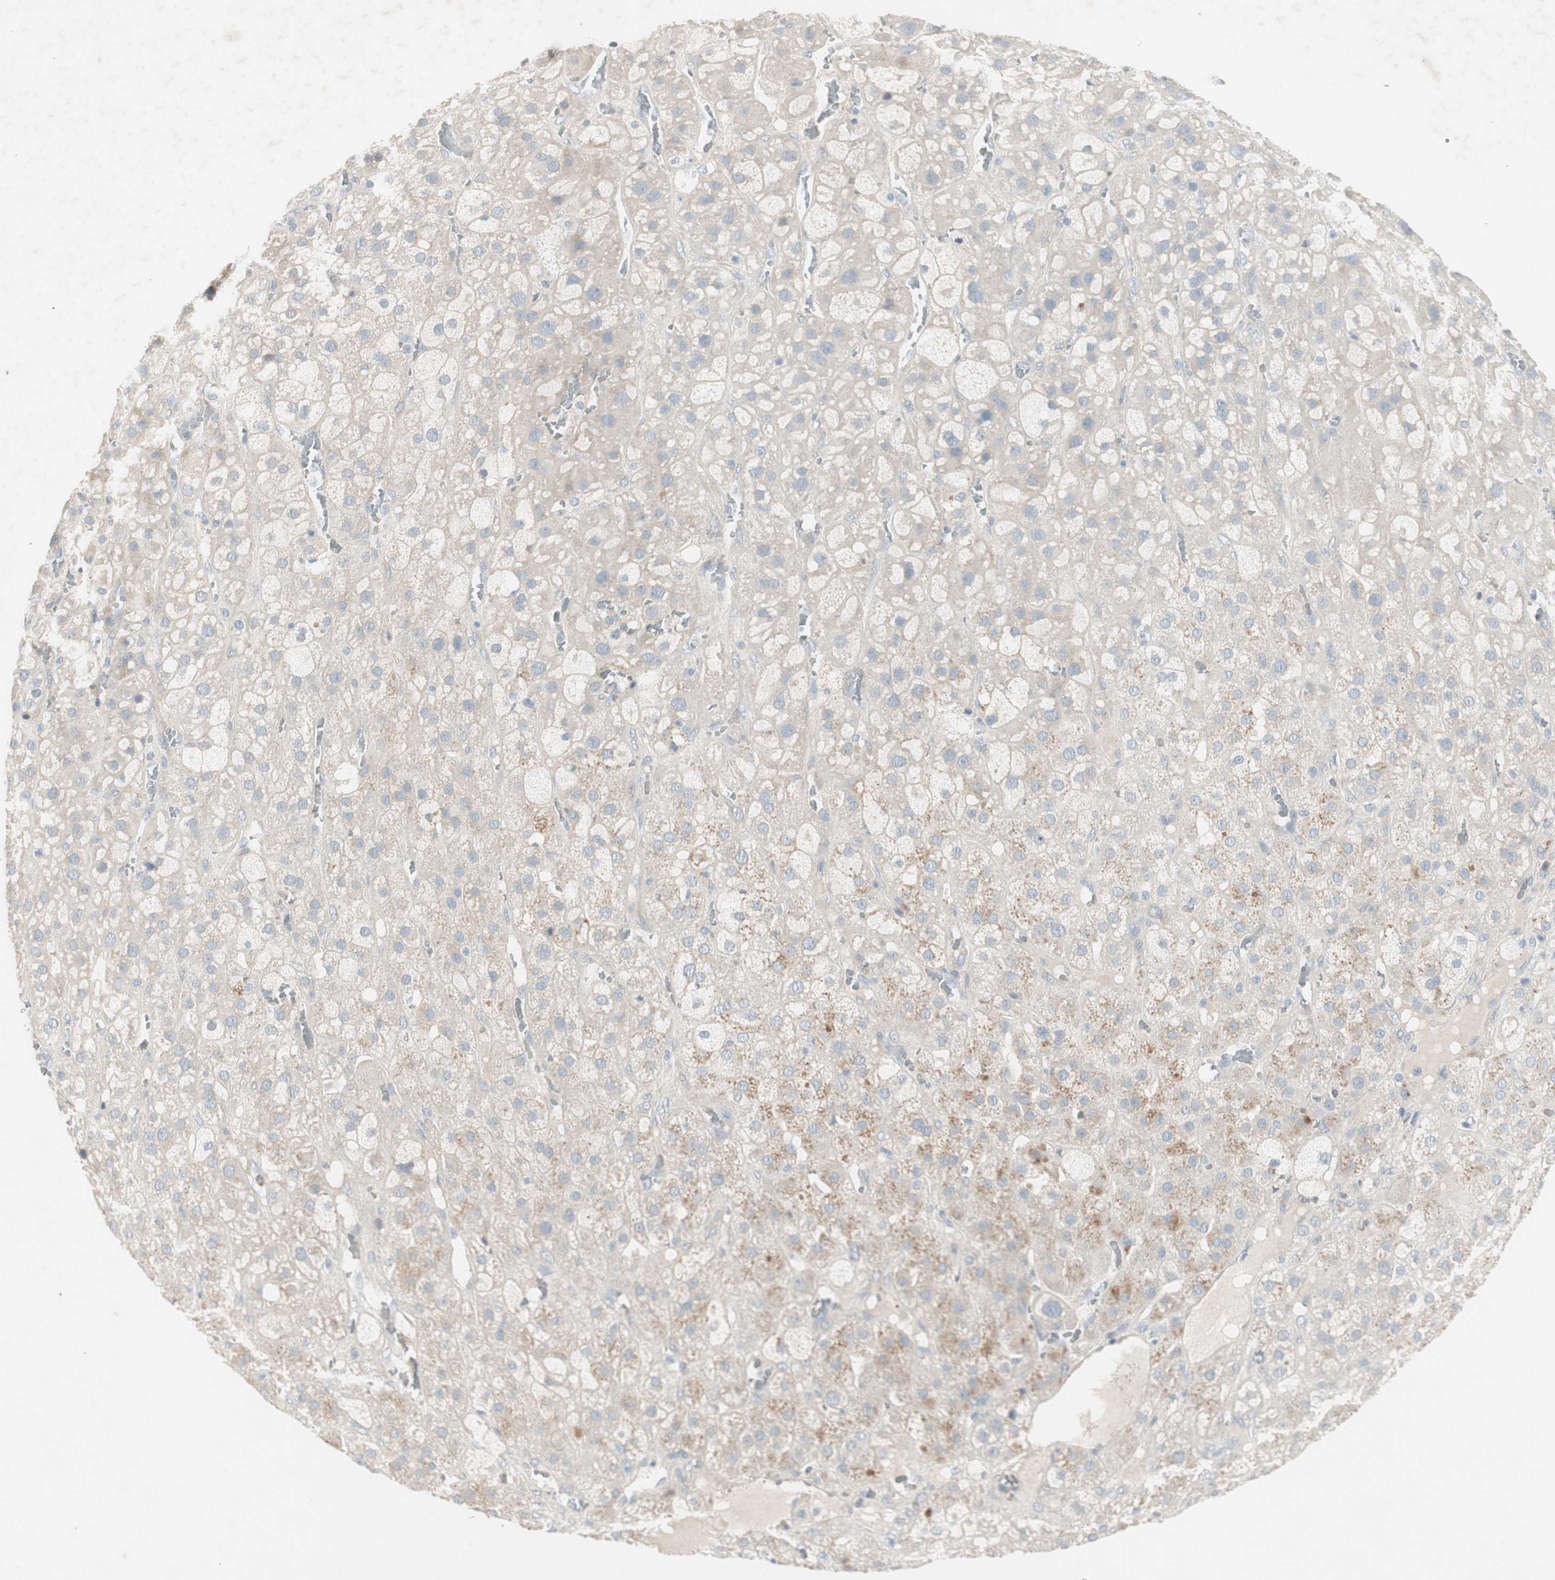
{"staining": {"intensity": "weak", "quantity": "25%-75%", "location": "cytoplasmic/membranous"}, "tissue": "adrenal gland", "cell_type": "Glandular cells", "image_type": "normal", "snomed": [{"axis": "morphology", "description": "Normal tissue, NOS"}, {"axis": "topography", "description": "Adrenal gland"}], "caption": "Protein staining demonstrates weak cytoplasmic/membranous staining in about 25%-75% of glandular cells in normal adrenal gland. (brown staining indicates protein expression, while blue staining denotes nuclei).", "gene": "MAPRE3", "patient": {"sex": "female", "age": 47}}